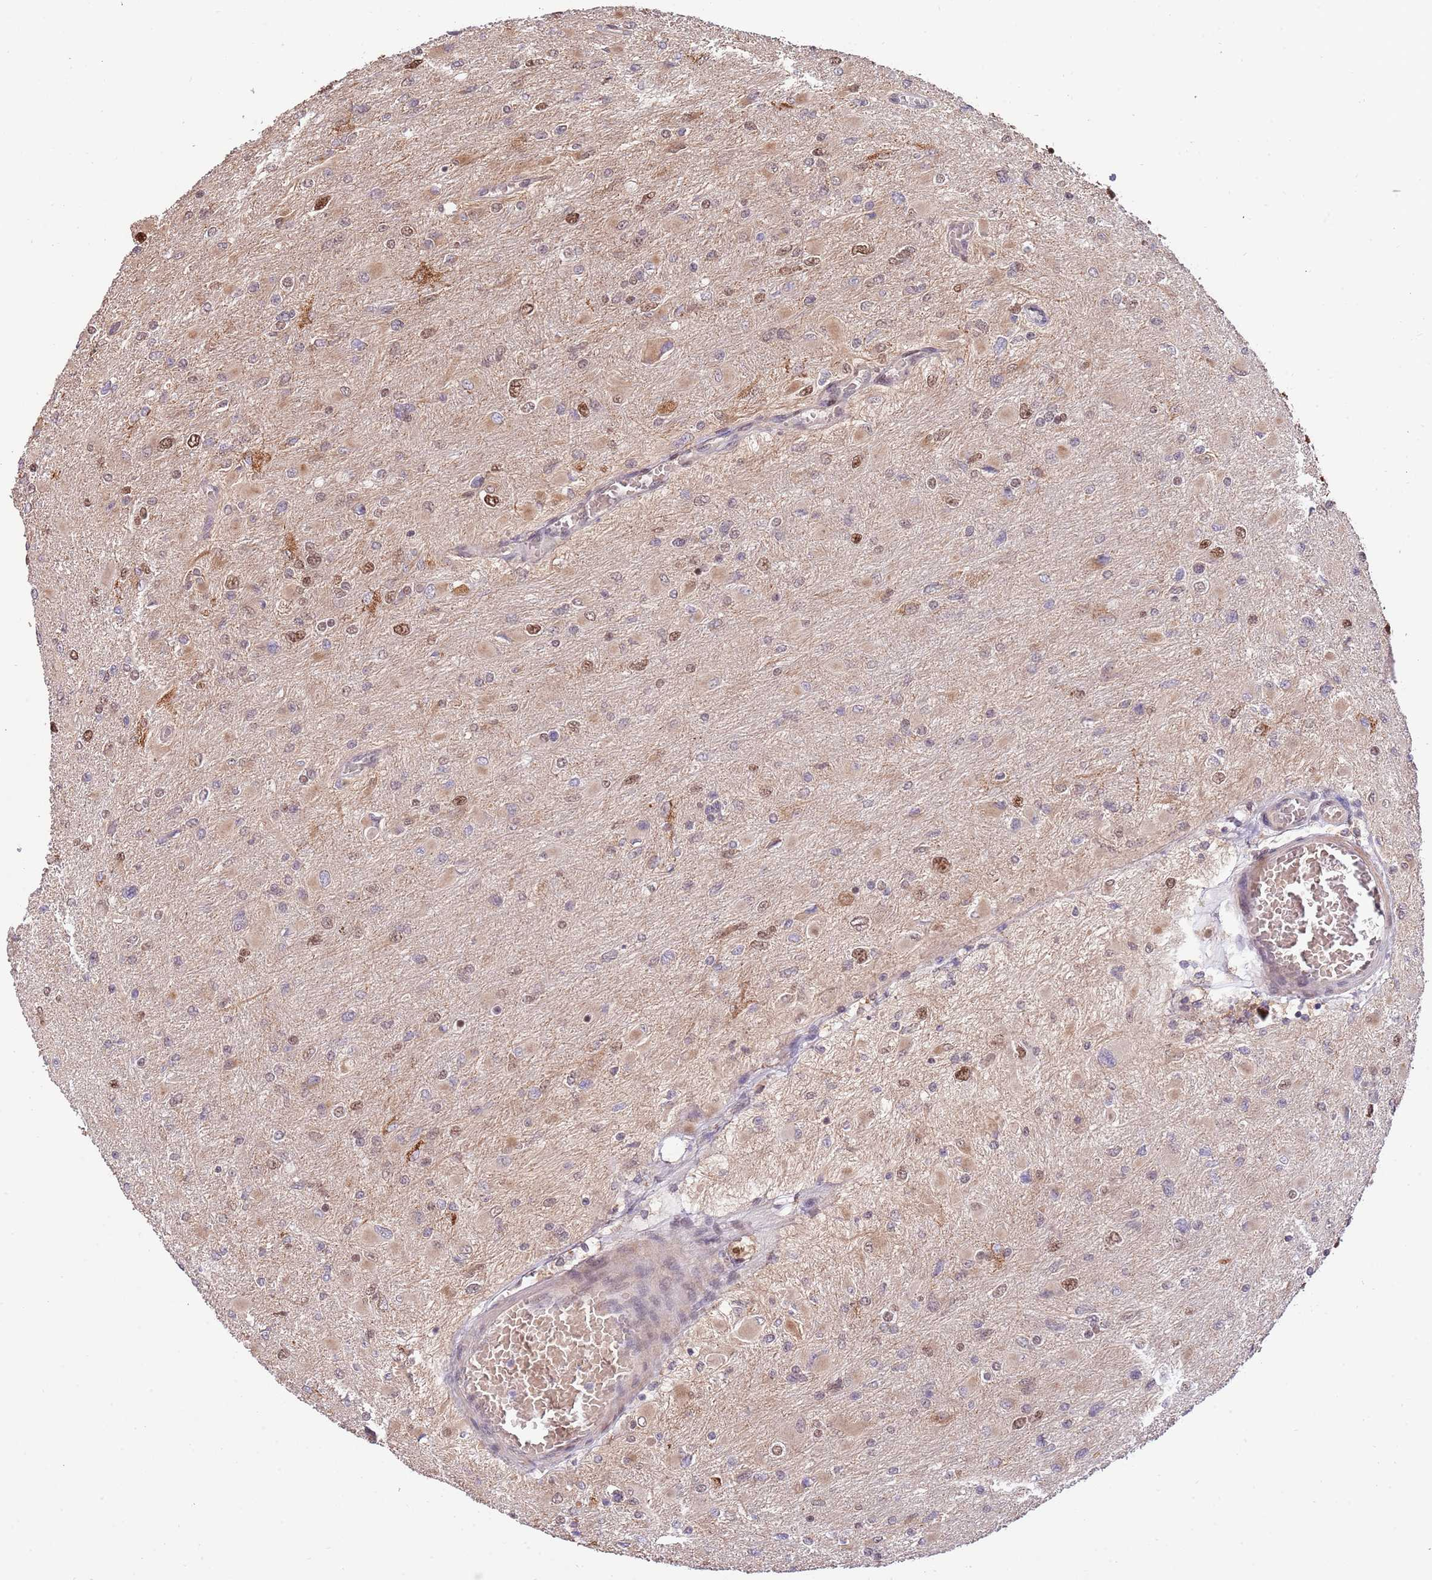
{"staining": {"intensity": "strong", "quantity": "<25%", "location": "nuclear"}, "tissue": "glioma", "cell_type": "Tumor cells", "image_type": "cancer", "snomed": [{"axis": "morphology", "description": "Glioma, malignant, High grade"}, {"axis": "topography", "description": "Cerebral cortex"}], "caption": "A high-resolution photomicrograph shows immunohistochemistry staining of glioma, which exhibits strong nuclear staining in about <25% of tumor cells.", "gene": "RIF1", "patient": {"sex": "female", "age": 36}}